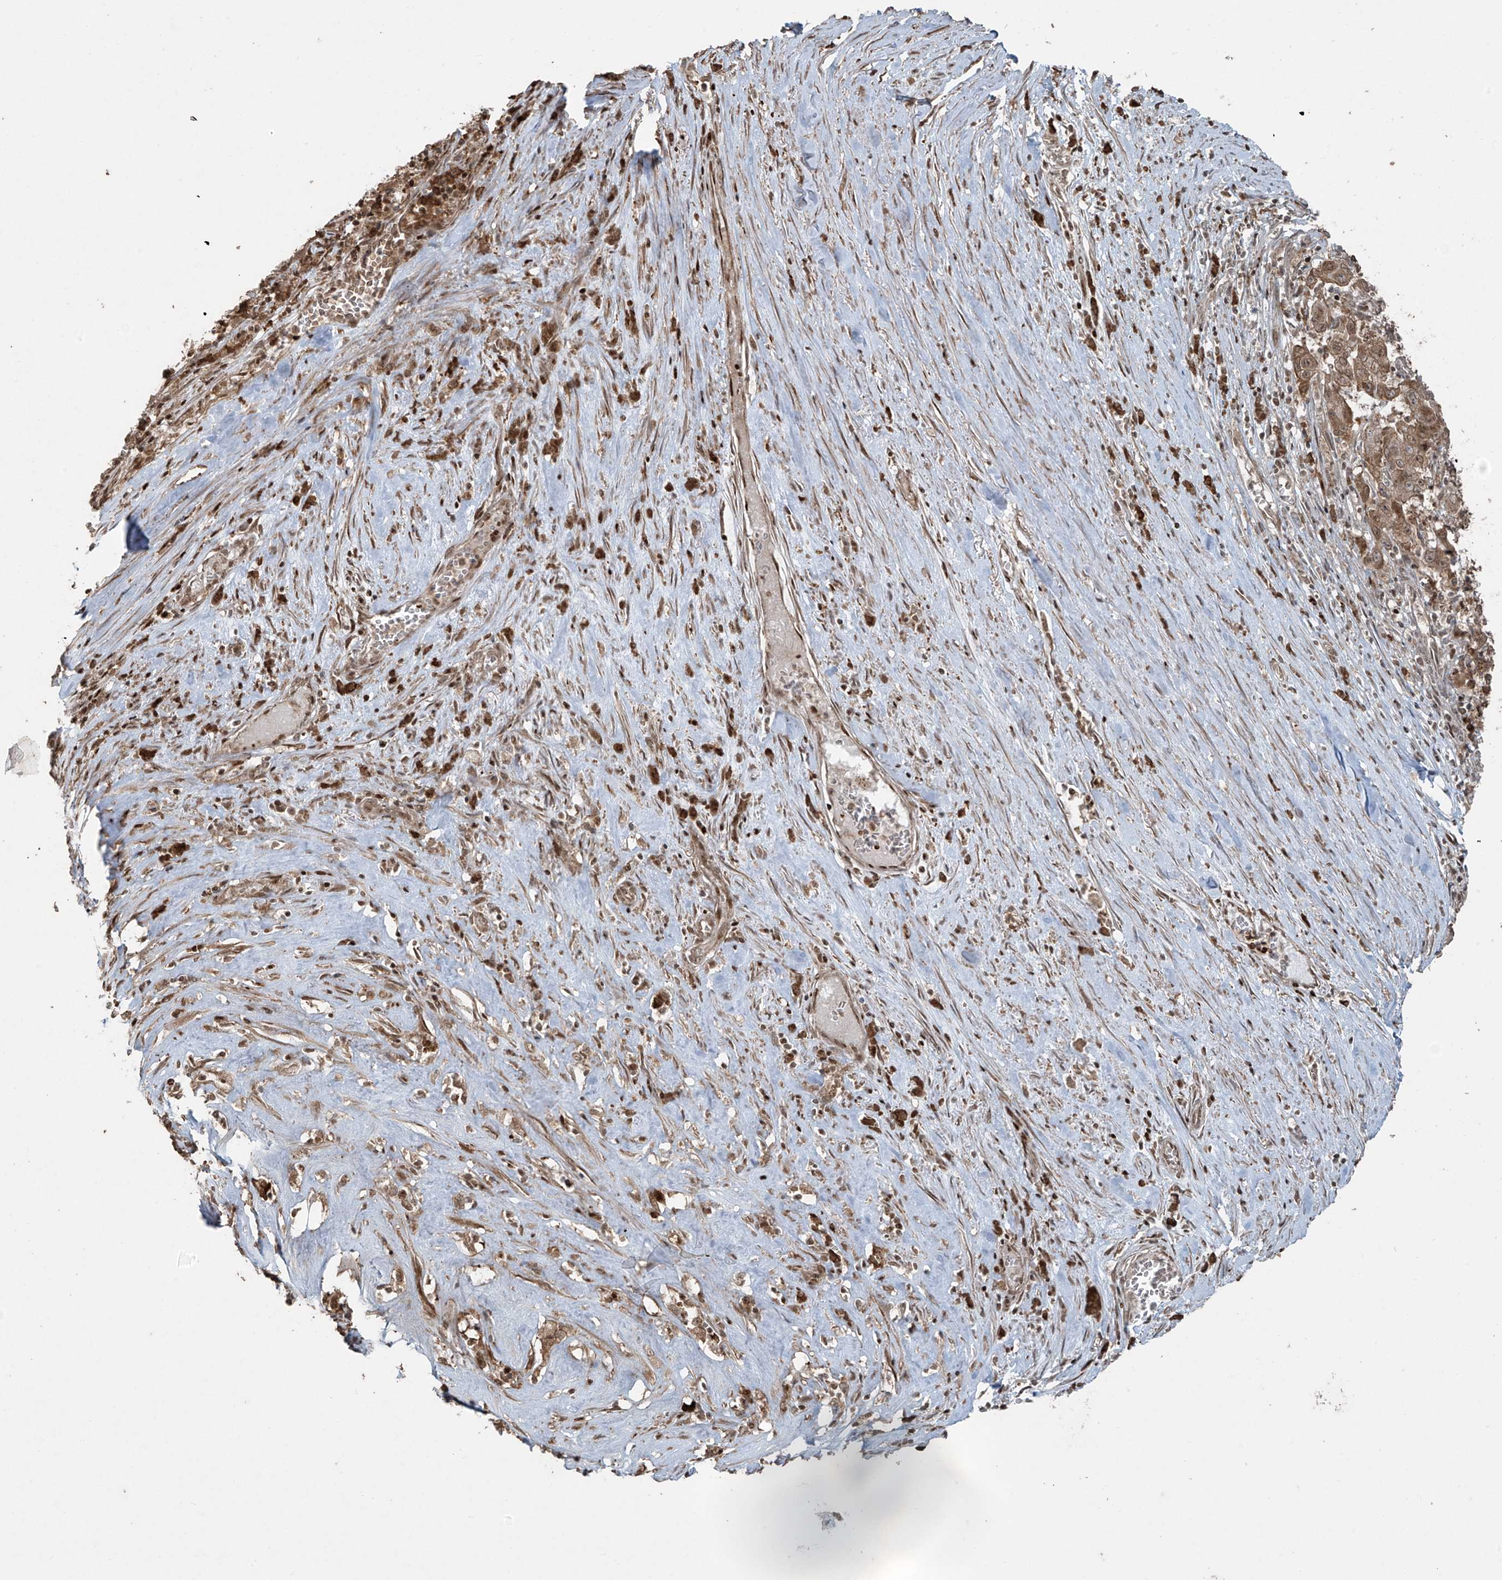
{"staining": {"intensity": "weak", "quantity": ">75%", "location": "cytoplasmic/membranous,nuclear"}, "tissue": "pancreatic cancer", "cell_type": "Tumor cells", "image_type": "cancer", "snomed": [{"axis": "morphology", "description": "Adenocarcinoma, NOS"}, {"axis": "topography", "description": "Pancreas"}], "caption": "Protein staining shows weak cytoplasmic/membranous and nuclear expression in approximately >75% of tumor cells in pancreatic cancer (adenocarcinoma).", "gene": "TTC22", "patient": {"sex": "male", "age": 63}}